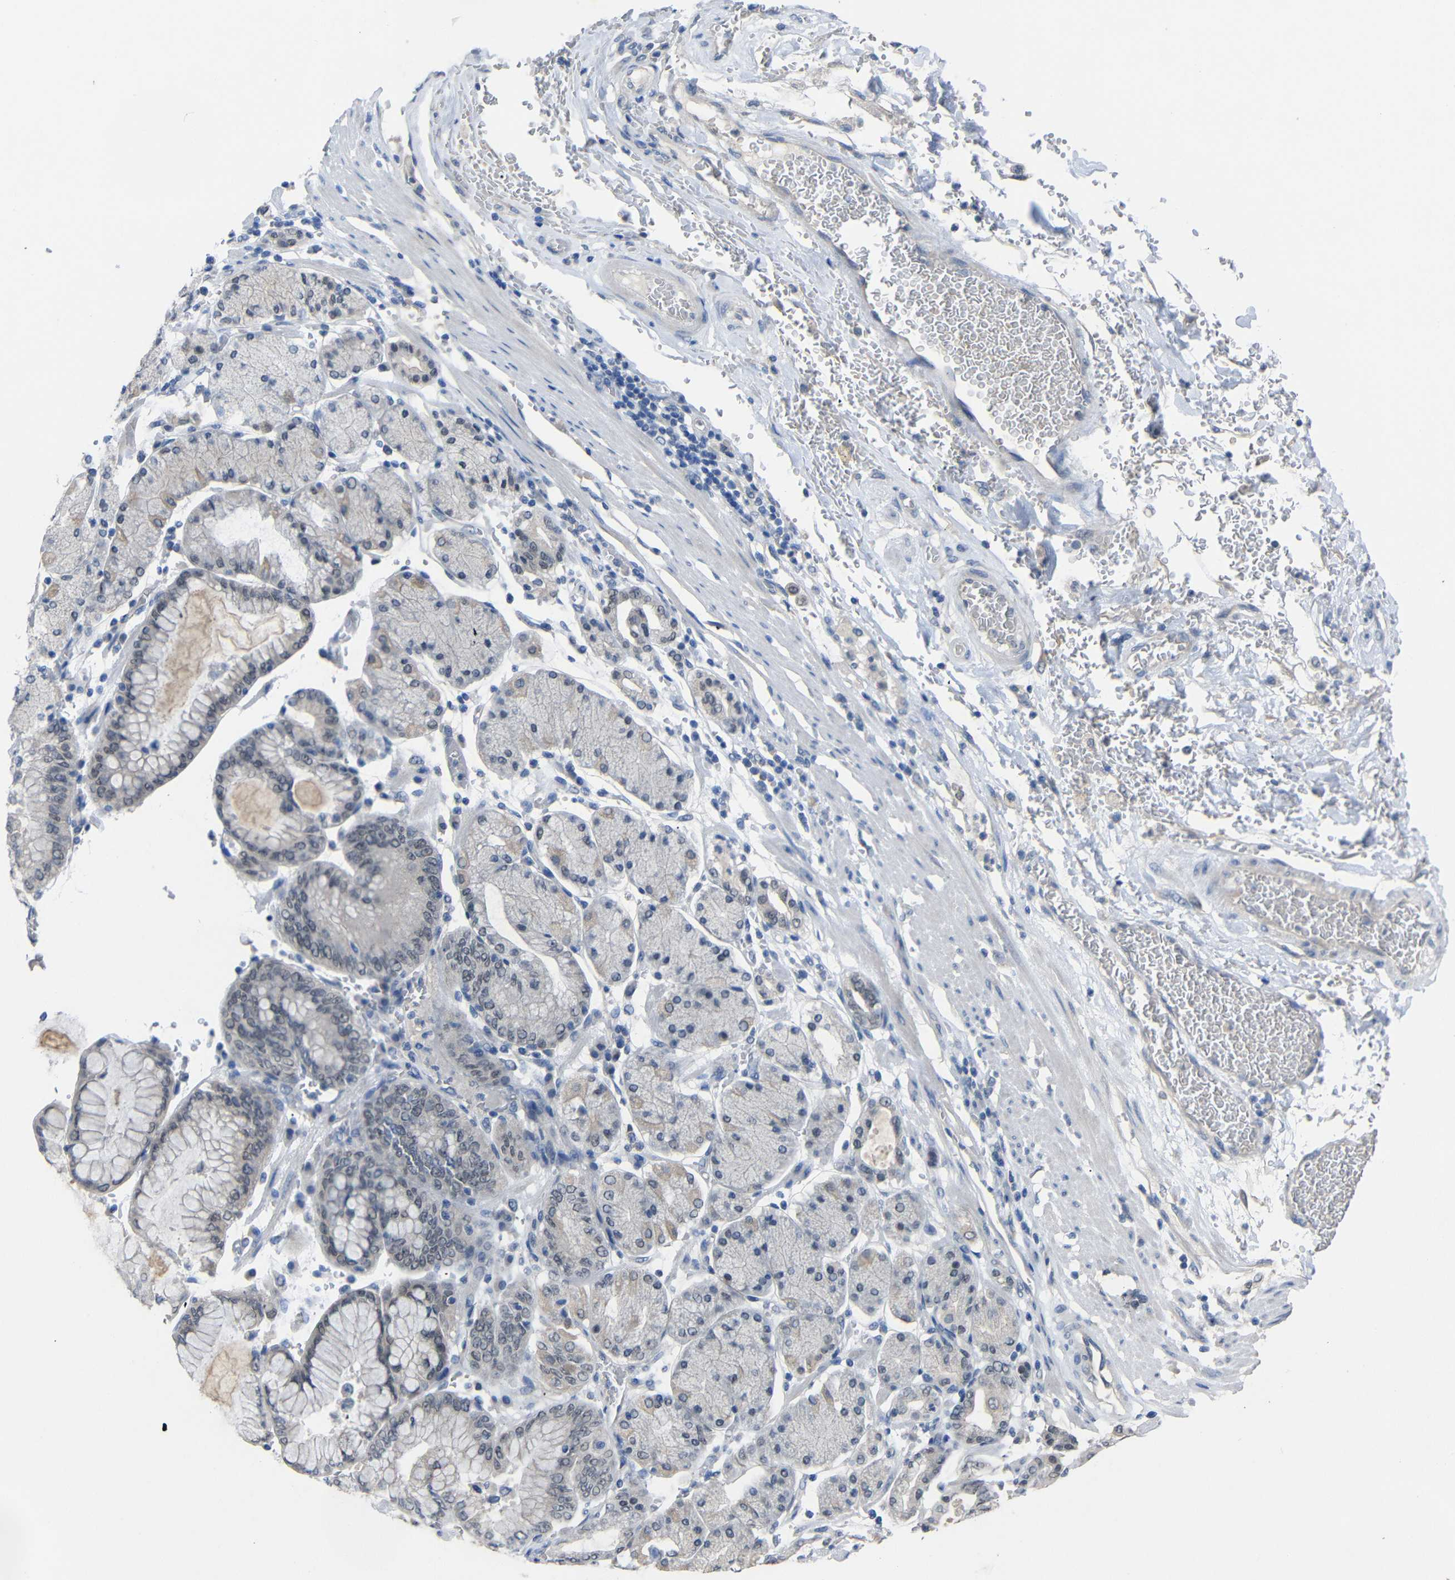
{"staining": {"intensity": "negative", "quantity": "none", "location": "none"}, "tissue": "stomach cancer", "cell_type": "Tumor cells", "image_type": "cancer", "snomed": [{"axis": "morphology", "description": "Normal tissue, NOS"}, {"axis": "morphology", "description": "Adenocarcinoma, NOS"}, {"axis": "topography", "description": "Stomach, upper"}, {"axis": "topography", "description": "Stomach"}], "caption": "Histopathology image shows no protein staining in tumor cells of stomach cancer tissue. Brightfield microscopy of immunohistochemistry (IHC) stained with DAB (3,3'-diaminobenzidine) (brown) and hematoxylin (blue), captured at high magnification.", "gene": "HNF1A", "patient": {"sex": "male", "age": 76}}